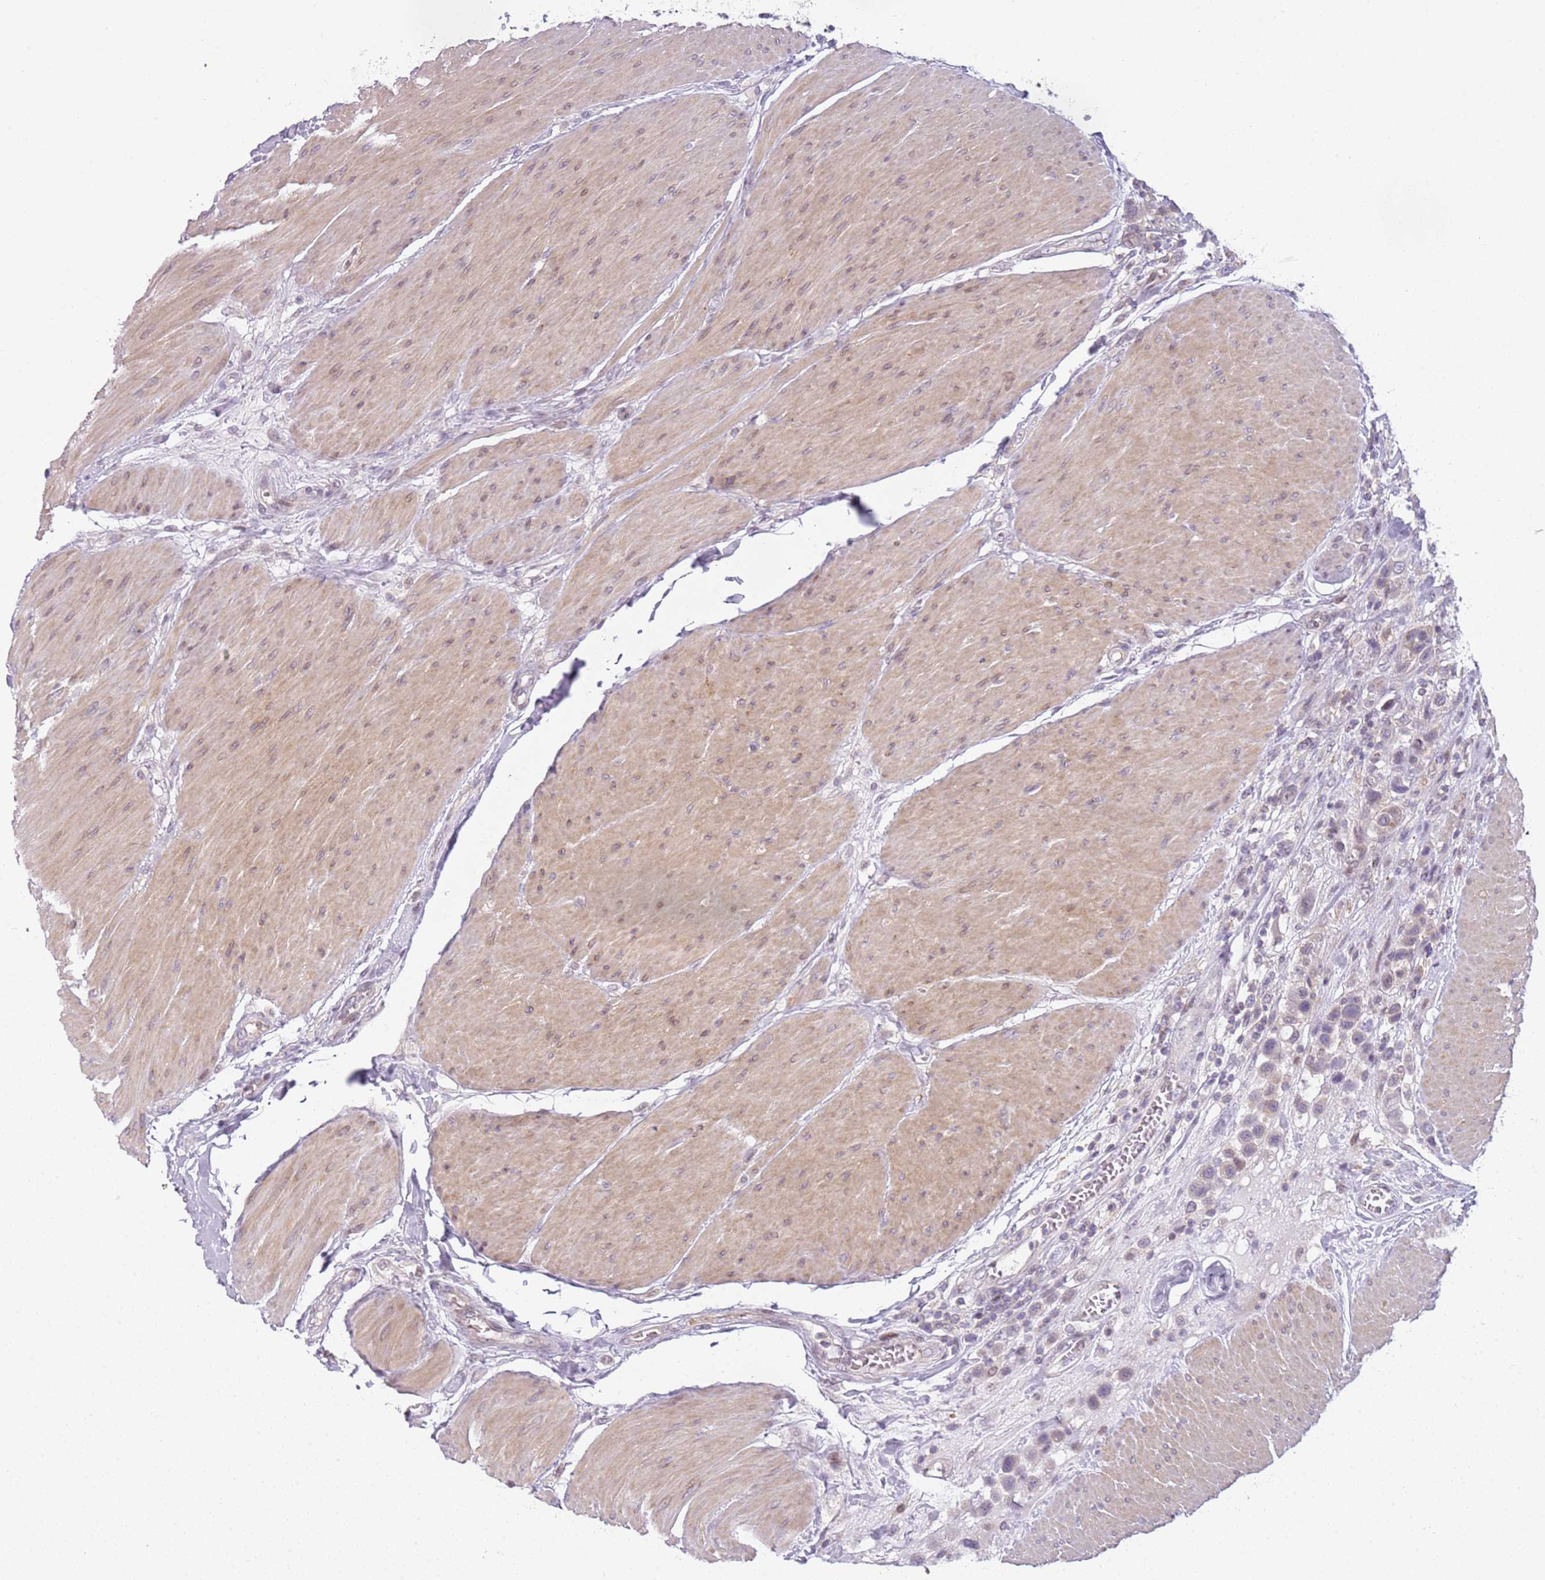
{"staining": {"intensity": "negative", "quantity": "none", "location": "none"}, "tissue": "urothelial cancer", "cell_type": "Tumor cells", "image_type": "cancer", "snomed": [{"axis": "morphology", "description": "Urothelial carcinoma, High grade"}, {"axis": "topography", "description": "Urinary bladder"}], "caption": "This micrograph is of urothelial cancer stained with immunohistochemistry to label a protein in brown with the nuclei are counter-stained blue. There is no staining in tumor cells.", "gene": "DEFB116", "patient": {"sex": "male", "age": 50}}